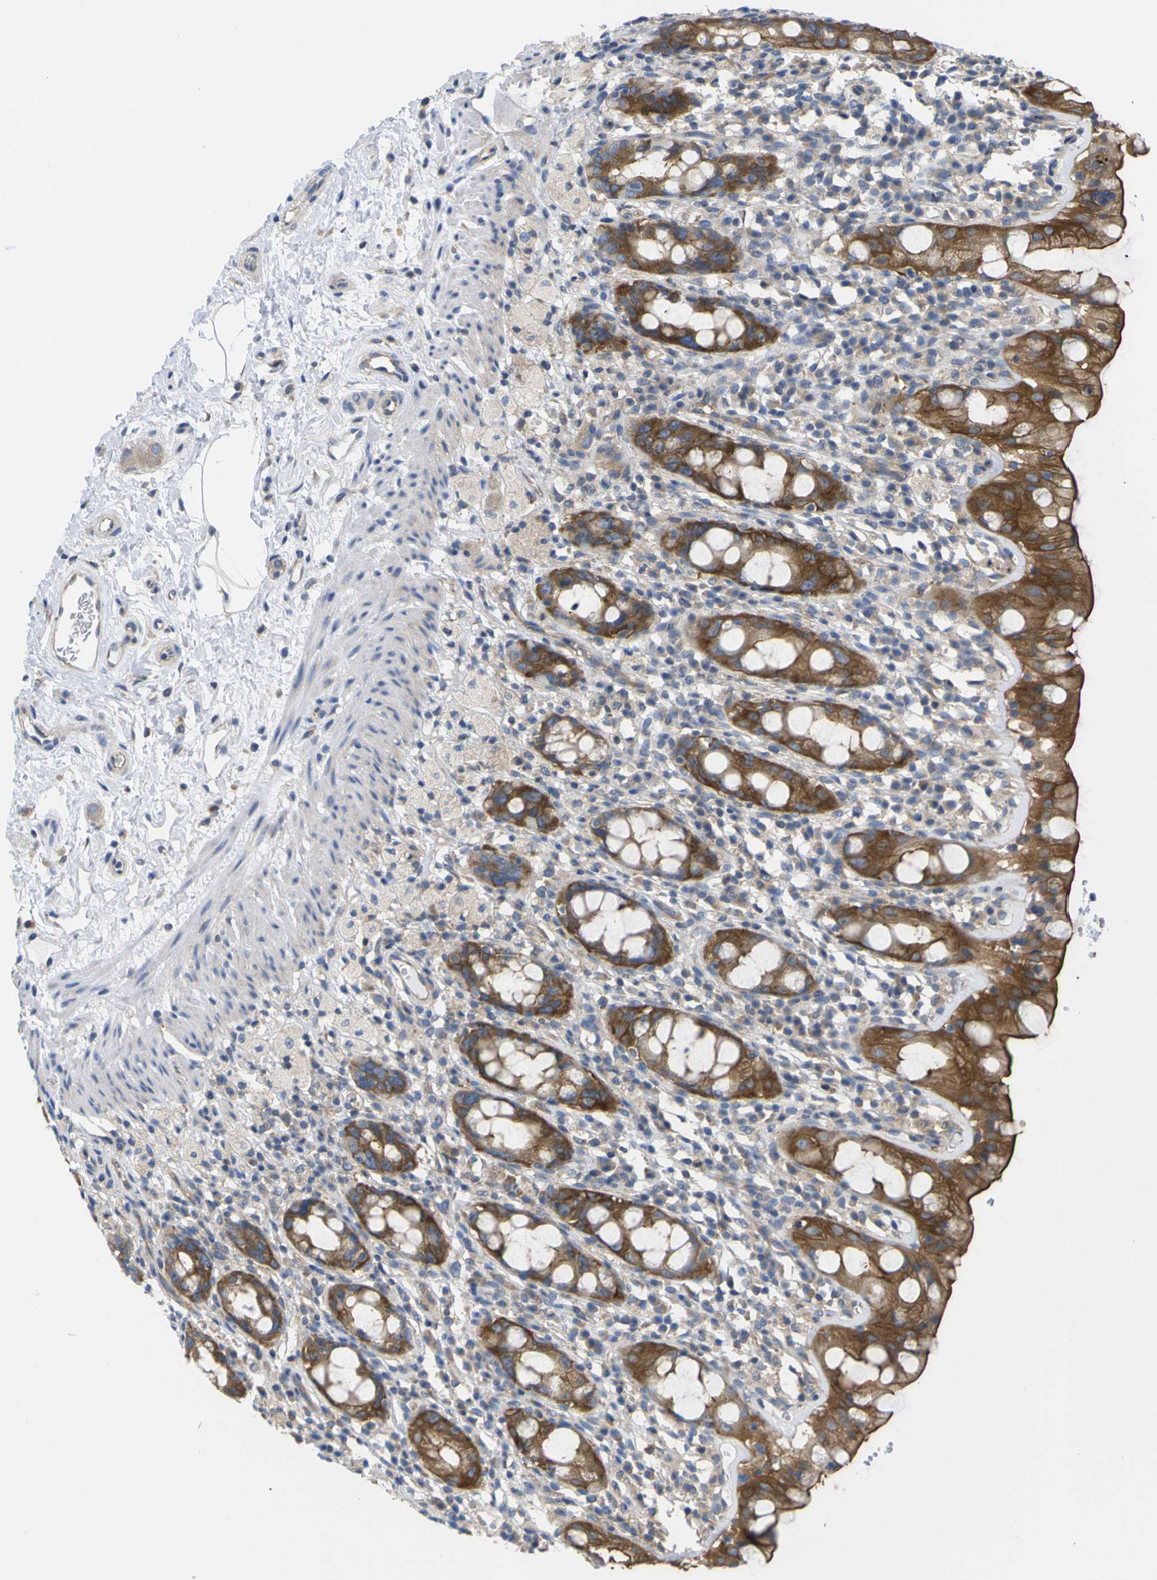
{"staining": {"intensity": "strong", "quantity": ">75%", "location": "cytoplasmic/membranous"}, "tissue": "rectum", "cell_type": "Glandular cells", "image_type": "normal", "snomed": [{"axis": "morphology", "description": "Normal tissue, NOS"}, {"axis": "topography", "description": "Rectum"}], "caption": "Glandular cells reveal high levels of strong cytoplasmic/membranous expression in about >75% of cells in benign human rectum.", "gene": "USH1C", "patient": {"sex": "male", "age": 44}}